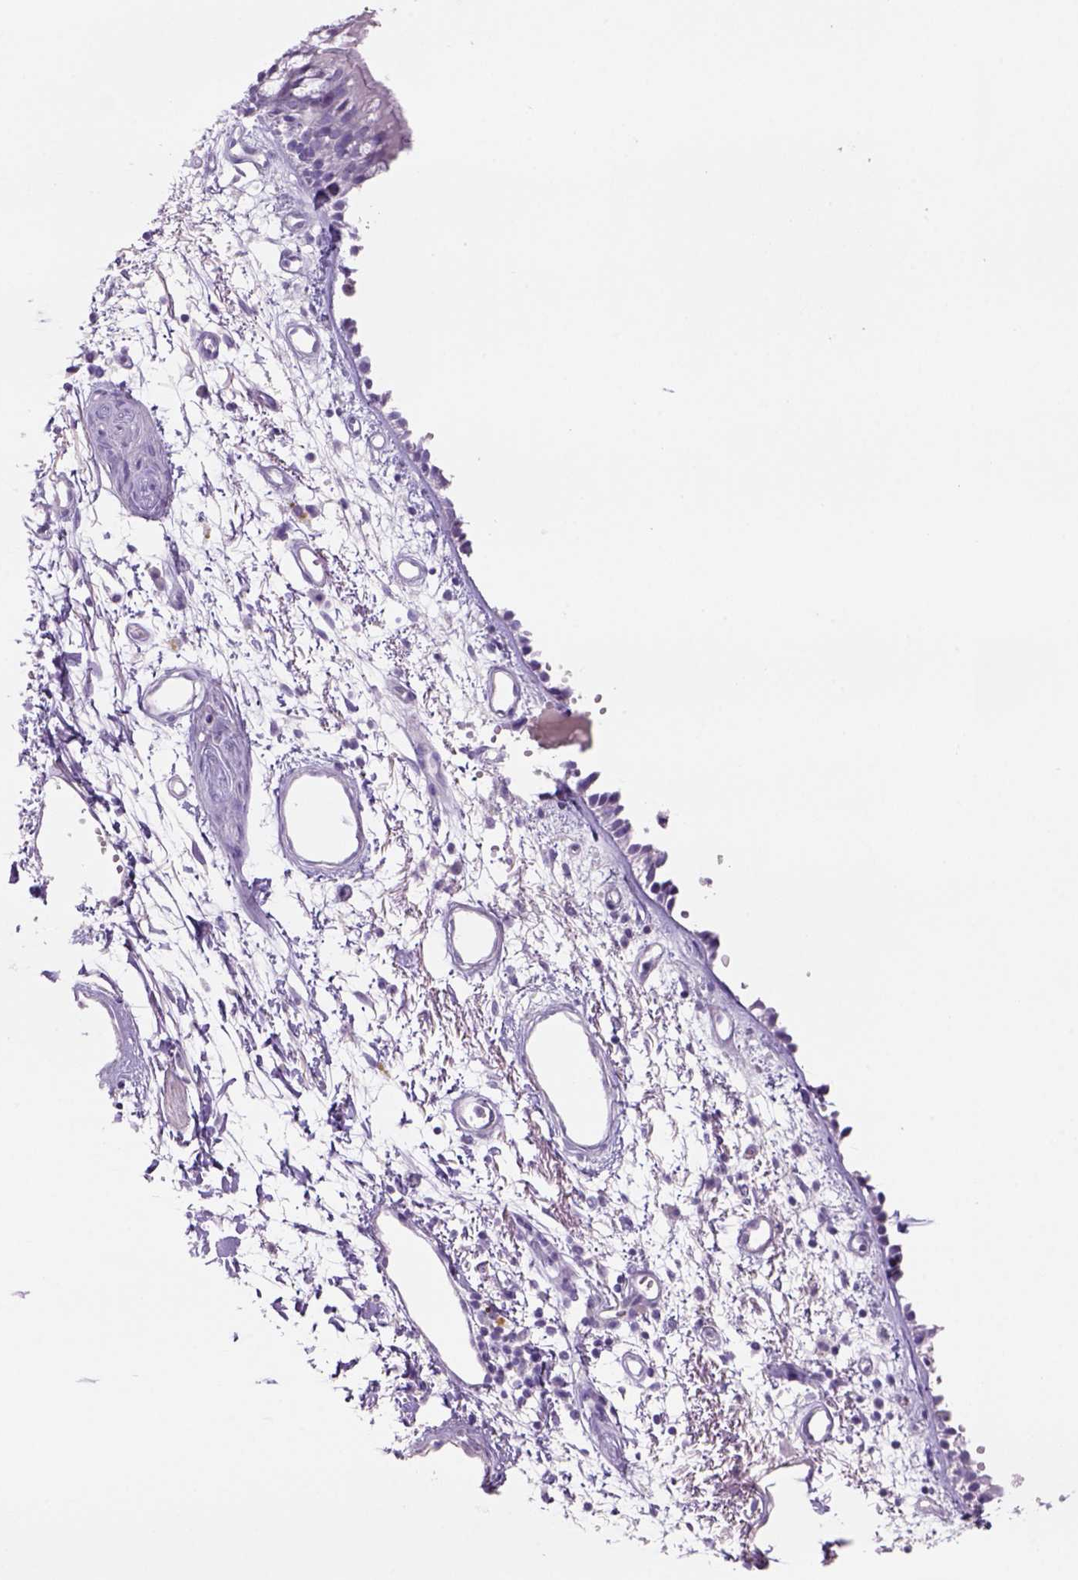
{"staining": {"intensity": "negative", "quantity": "none", "location": "none"}, "tissue": "bronchus", "cell_type": "Respiratory epithelial cells", "image_type": "normal", "snomed": [{"axis": "morphology", "description": "Normal tissue, NOS"}, {"axis": "morphology", "description": "Squamous cell carcinoma, NOS"}, {"axis": "topography", "description": "Cartilage tissue"}, {"axis": "topography", "description": "Bronchus"}, {"axis": "topography", "description": "Lung"}], "caption": "Immunohistochemistry (IHC) micrograph of normal bronchus stained for a protein (brown), which demonstrates no staining in respiratory epithelial cells.", "gene": "TENM4", "patient": {"sex": "male", "age": 66}}